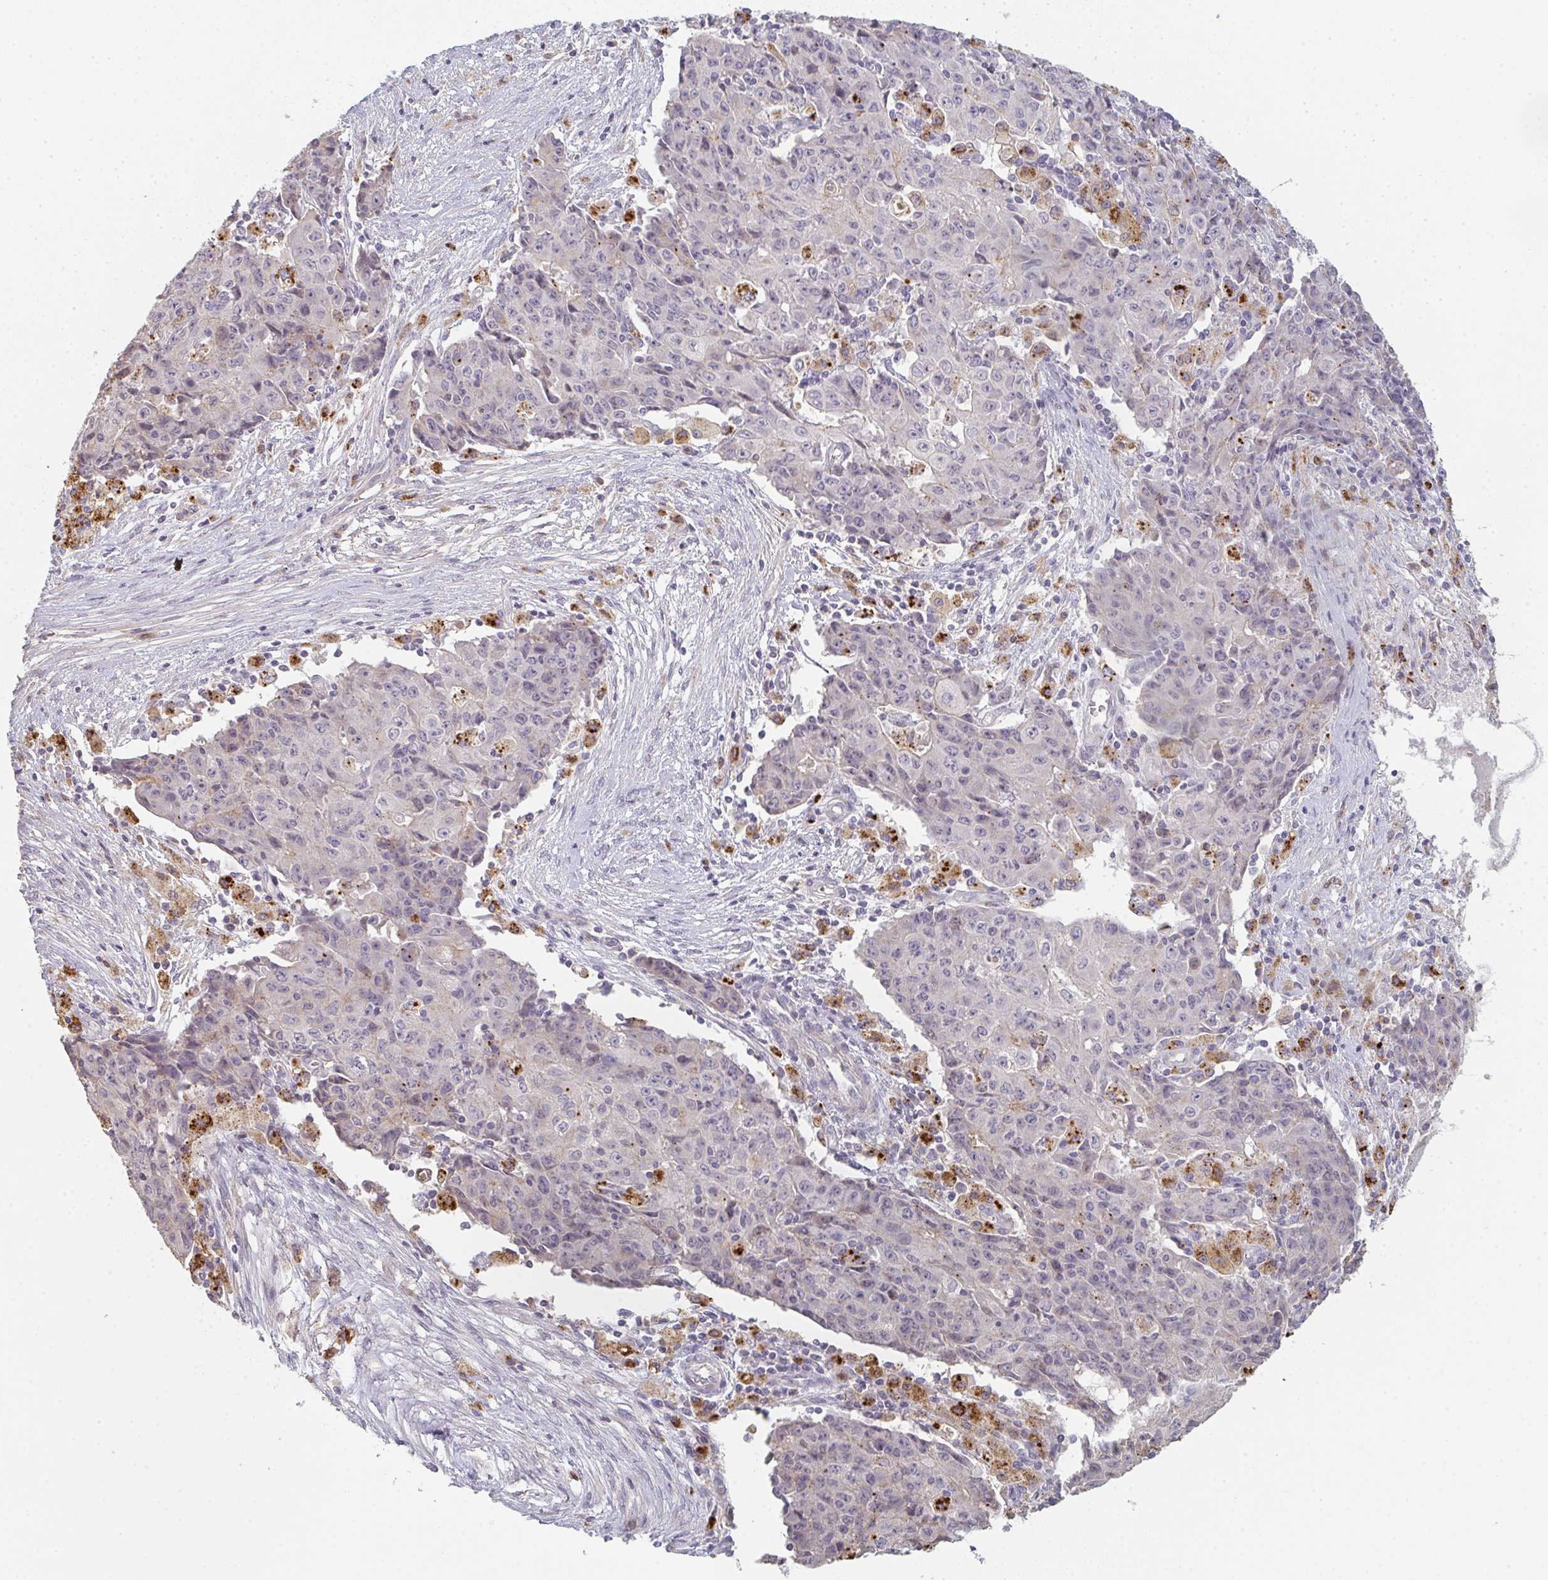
{"staining": {"intensity": "negative", "quantity": "none", "location": "none"}, "tissue": "ovarian cancer", "cell_type": "Tumor cells", "image_type": "cancer", "snomed": [{"axis": "morphology", "description": "Carcinoma, endometroid"}, {"axis": "topography", "description": "Ovary"}], "caption": "Endometroid carcinoma (ovarian) was stained to show a protein in brown. There is no significant staining in tumor cells.", "gene": "TMEM237", "patient": {"sex": "female", "age": 42}}